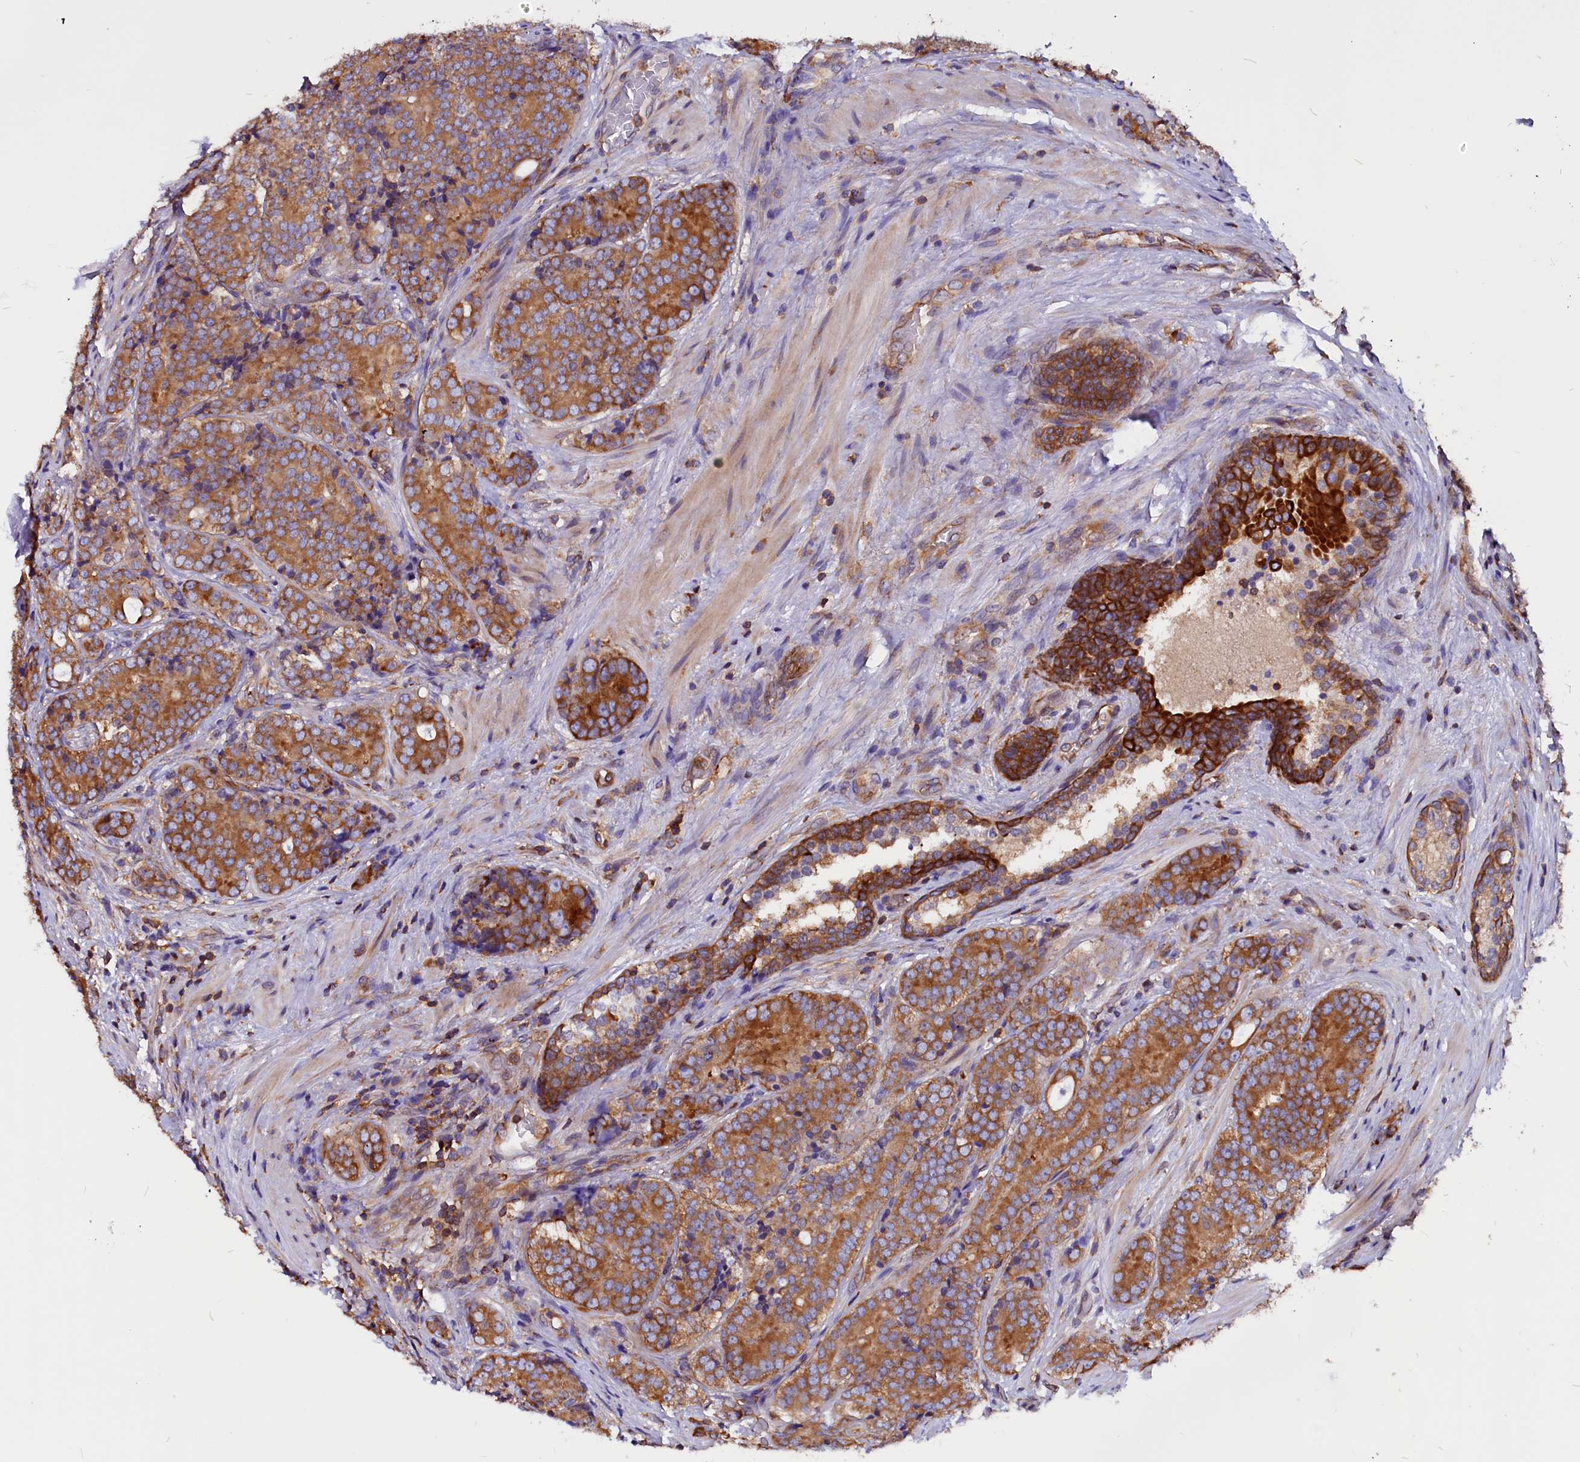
{"staining": {"intensity": "moderate", "quantity": ">75%", "location": "cytoplasmic/membranous"}, "tissue": "prostate cancer", "cell_type": "Tumor cells", "image_type": "cancer", "snomed": [{"axis": "morphology", "description": "Adenocarcinoma, High grade"}, {"axis": "topography", "description": "Prostate"}], "caption": "Immunohistochemical staining of human prostate adenocarcinoma (high-grade) exhibits medium levels of moderate cytoplasmic/membranous staining in about >75% of tumor cells.", "gene": "EIF3G", "patient": {"sex": "male", "age": 56}}